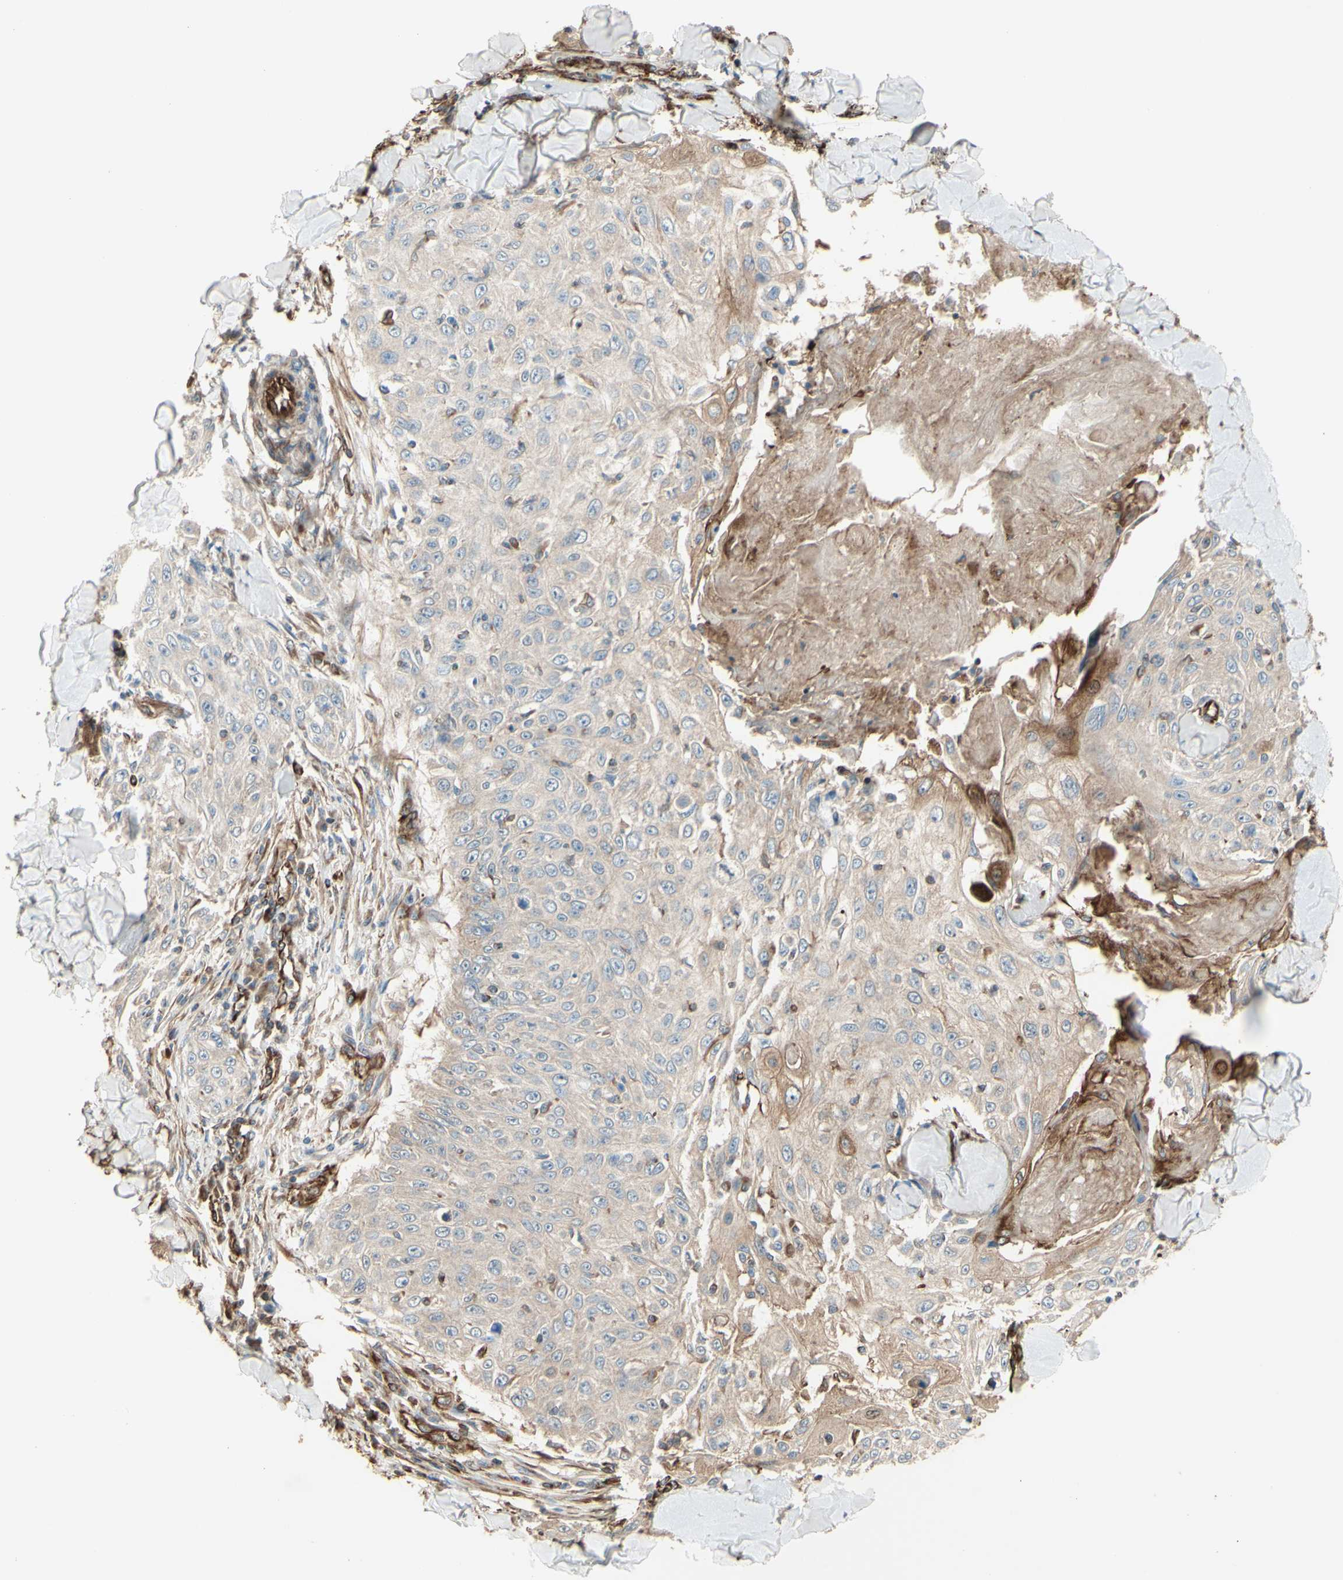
{"staining": {"intensity": "weak", "quantity": "<25%", "location": "cytoplasmic/membranous"}, "tissue": "skin cancer", "cell_type": "Tumor cells", "image_type": "cancer", "snomed": [{"axis": "morphology", "description": "Squamous cell carcinoma, NOS"}, {"axis": "topography", "description": "Skin"}], "caption": "High power microscopy micrograph of an immunohistochemistry (IHC) micrograph of squamous cell carcinoma (skin), revealing no significant positivity in tumor cells.", "gene": "TRAF2", "patient": {"sex": "male", "age": 86}}